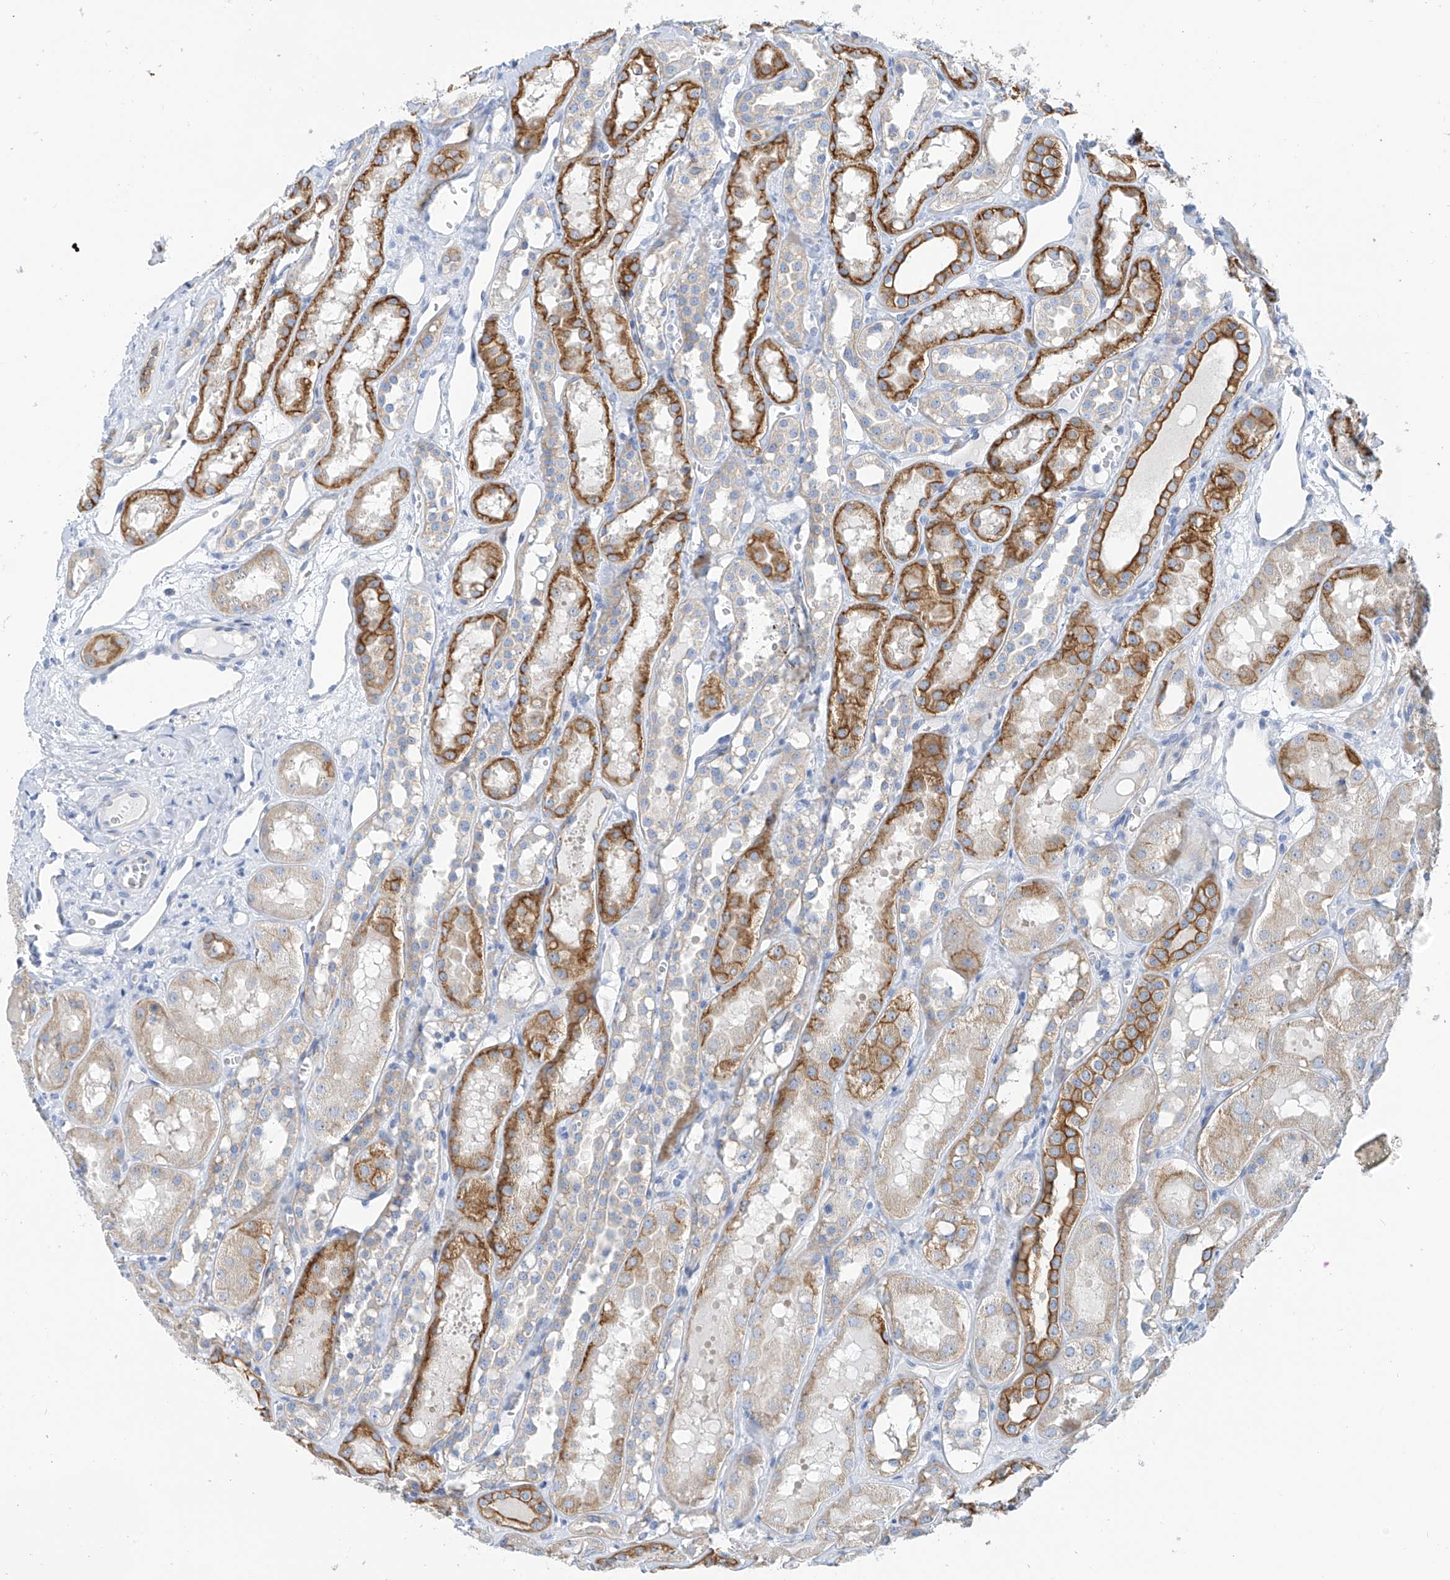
{"staining": {"intensity": "negative", "quantity": "none", "location": "none"}, "tissue": "kidney", "cell_type": "Cells in glomeruli", "image_type": "normal", "snomed": [{"axis": "morphology", "description": "Normal tissue, NOS"}, {"axis": "topography", "description": "Kidney"}], "caption": "IHC image of benign kidney stained for a protein (brown), which shows no expression in cells in glomeruli.", "gene": "PIK3C2B", "patient": {"sex": "male", "age": 16}}